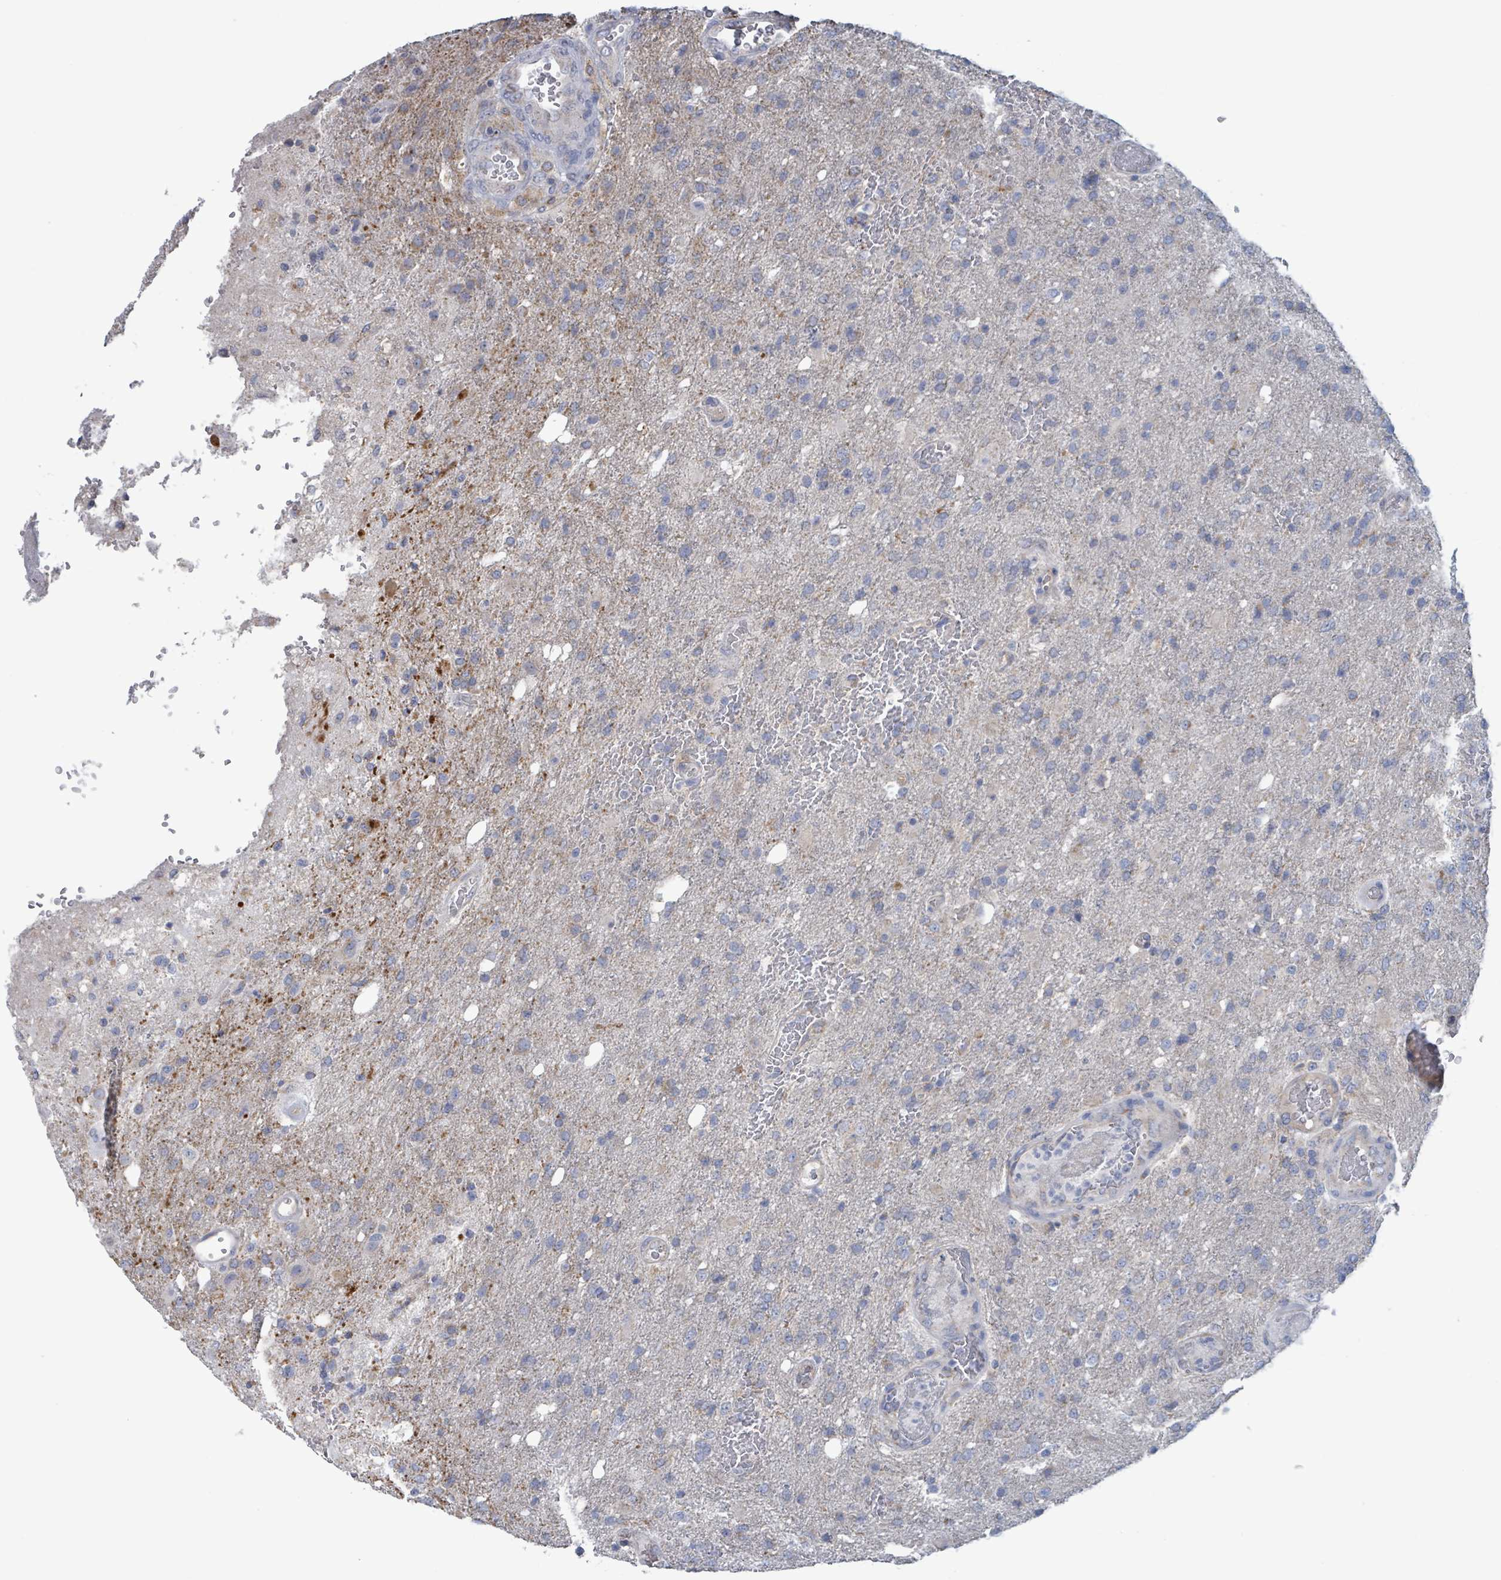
{"staining": {"intensity": "negative", "quantity": "none", "location": "none"}, "tissue": "glioma", "cell_type": "Tumor cells", "image_type": "cancer", "snomed": [{"axis": "morphology", "description": "Glioma, malignant, High grade"}, {"axis": "topography", "description": "Brain"}], "caption": "Tumor cells are negative for protein expression in human malignant glioma (high-grade).", "gene": "AKR1C4", "patient": {"sex": "female", "age": 74}}